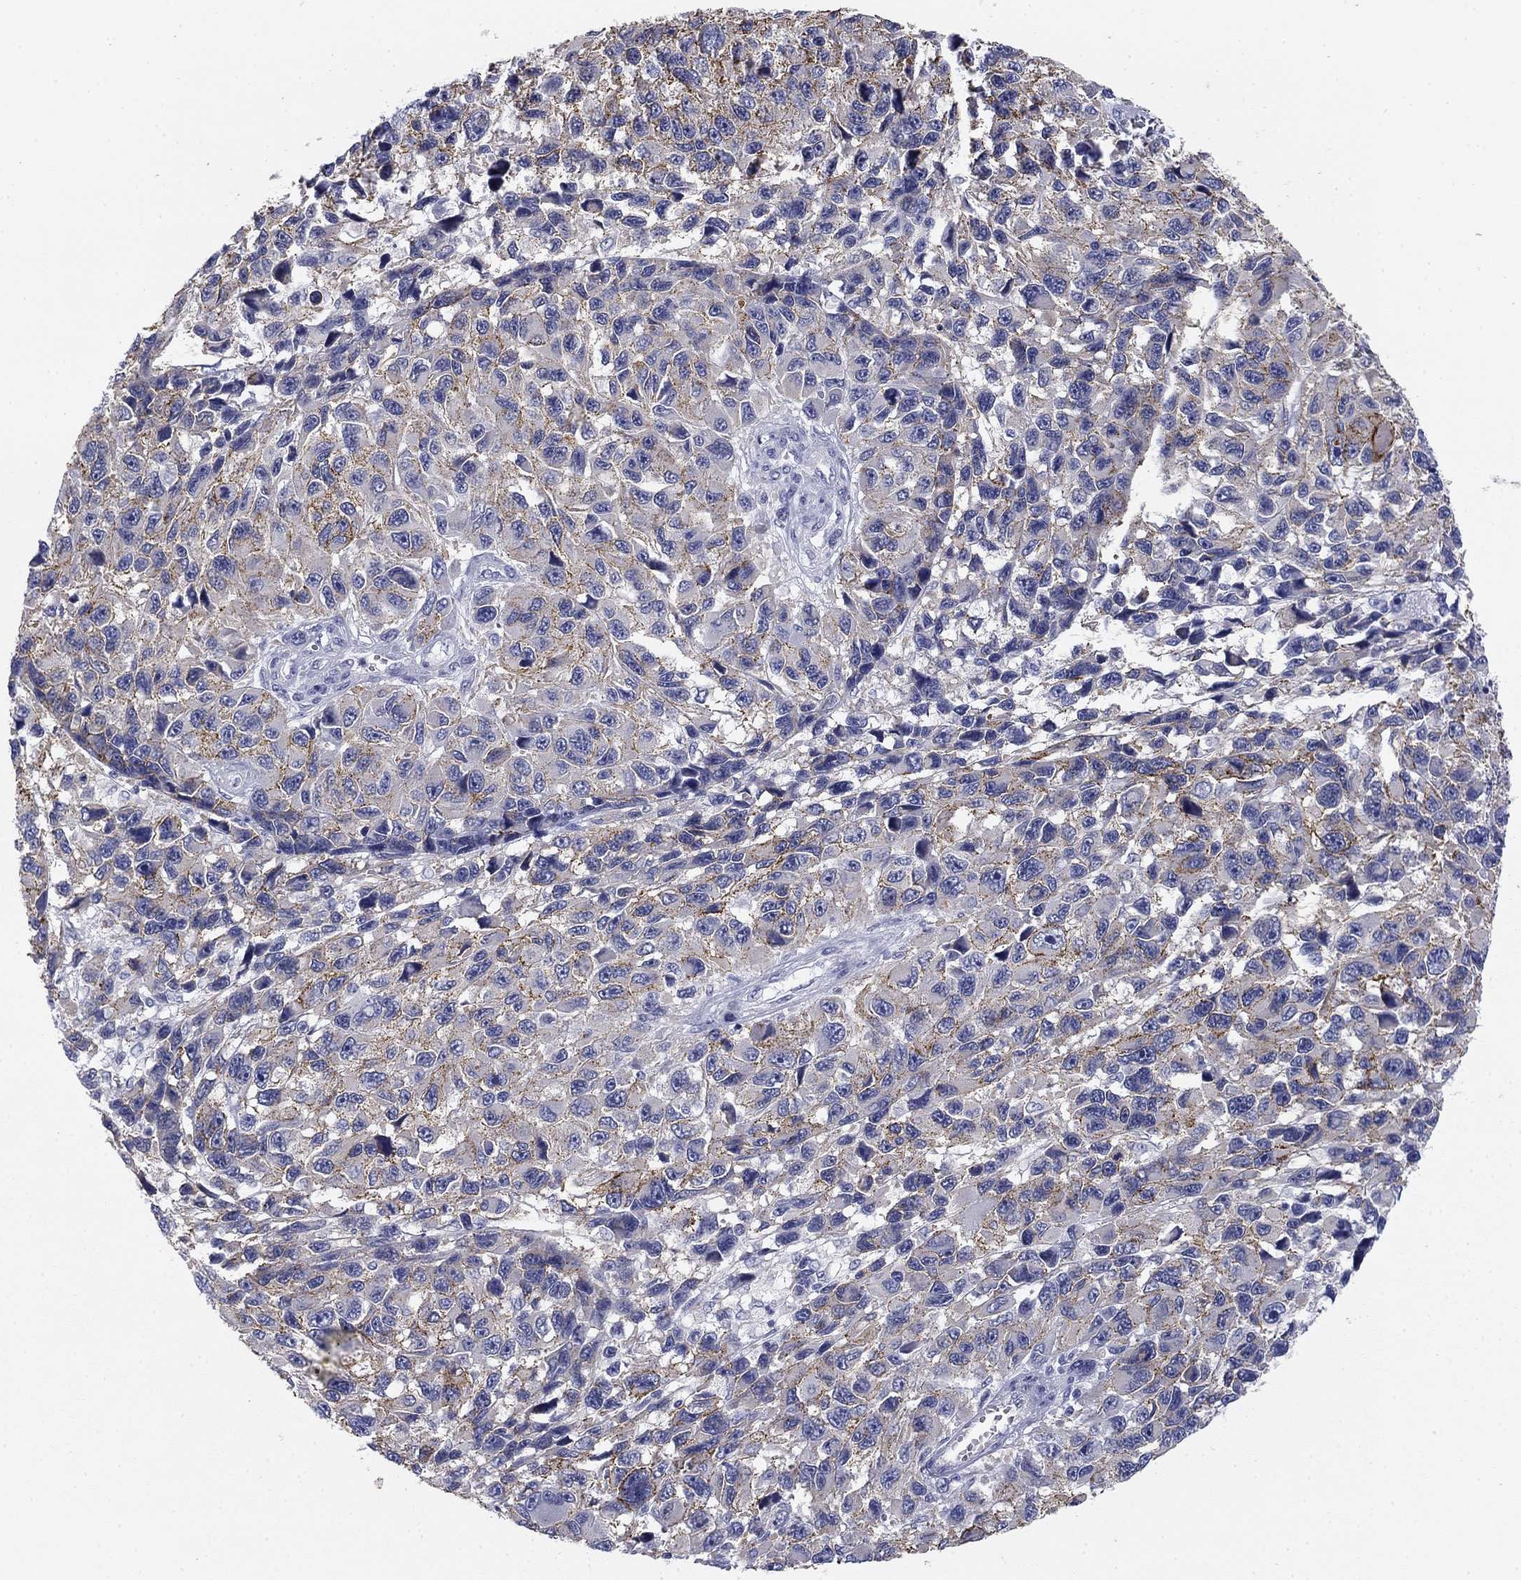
{"staining": {"intensity": "strong", "quantity": "25%-75%", "location": "cytoplasmic/membranous"}, "tissue": "melanoma", "cell_type": "Tumor cells", "image_type": "cancer", "snomed": [{"axis": "morphology", "description": "Malignant melanoma, NOS"}, {"axis": "topography", "description": "Skin"}], "caption": "Protein expression analysis of melanoma demonstrates strong cytoplasmic/membranous positivity in approximately 25%-75% of tumor cells.", "gene": "SEPTIN3", "patient": {"sex": "male", "age": 53}}